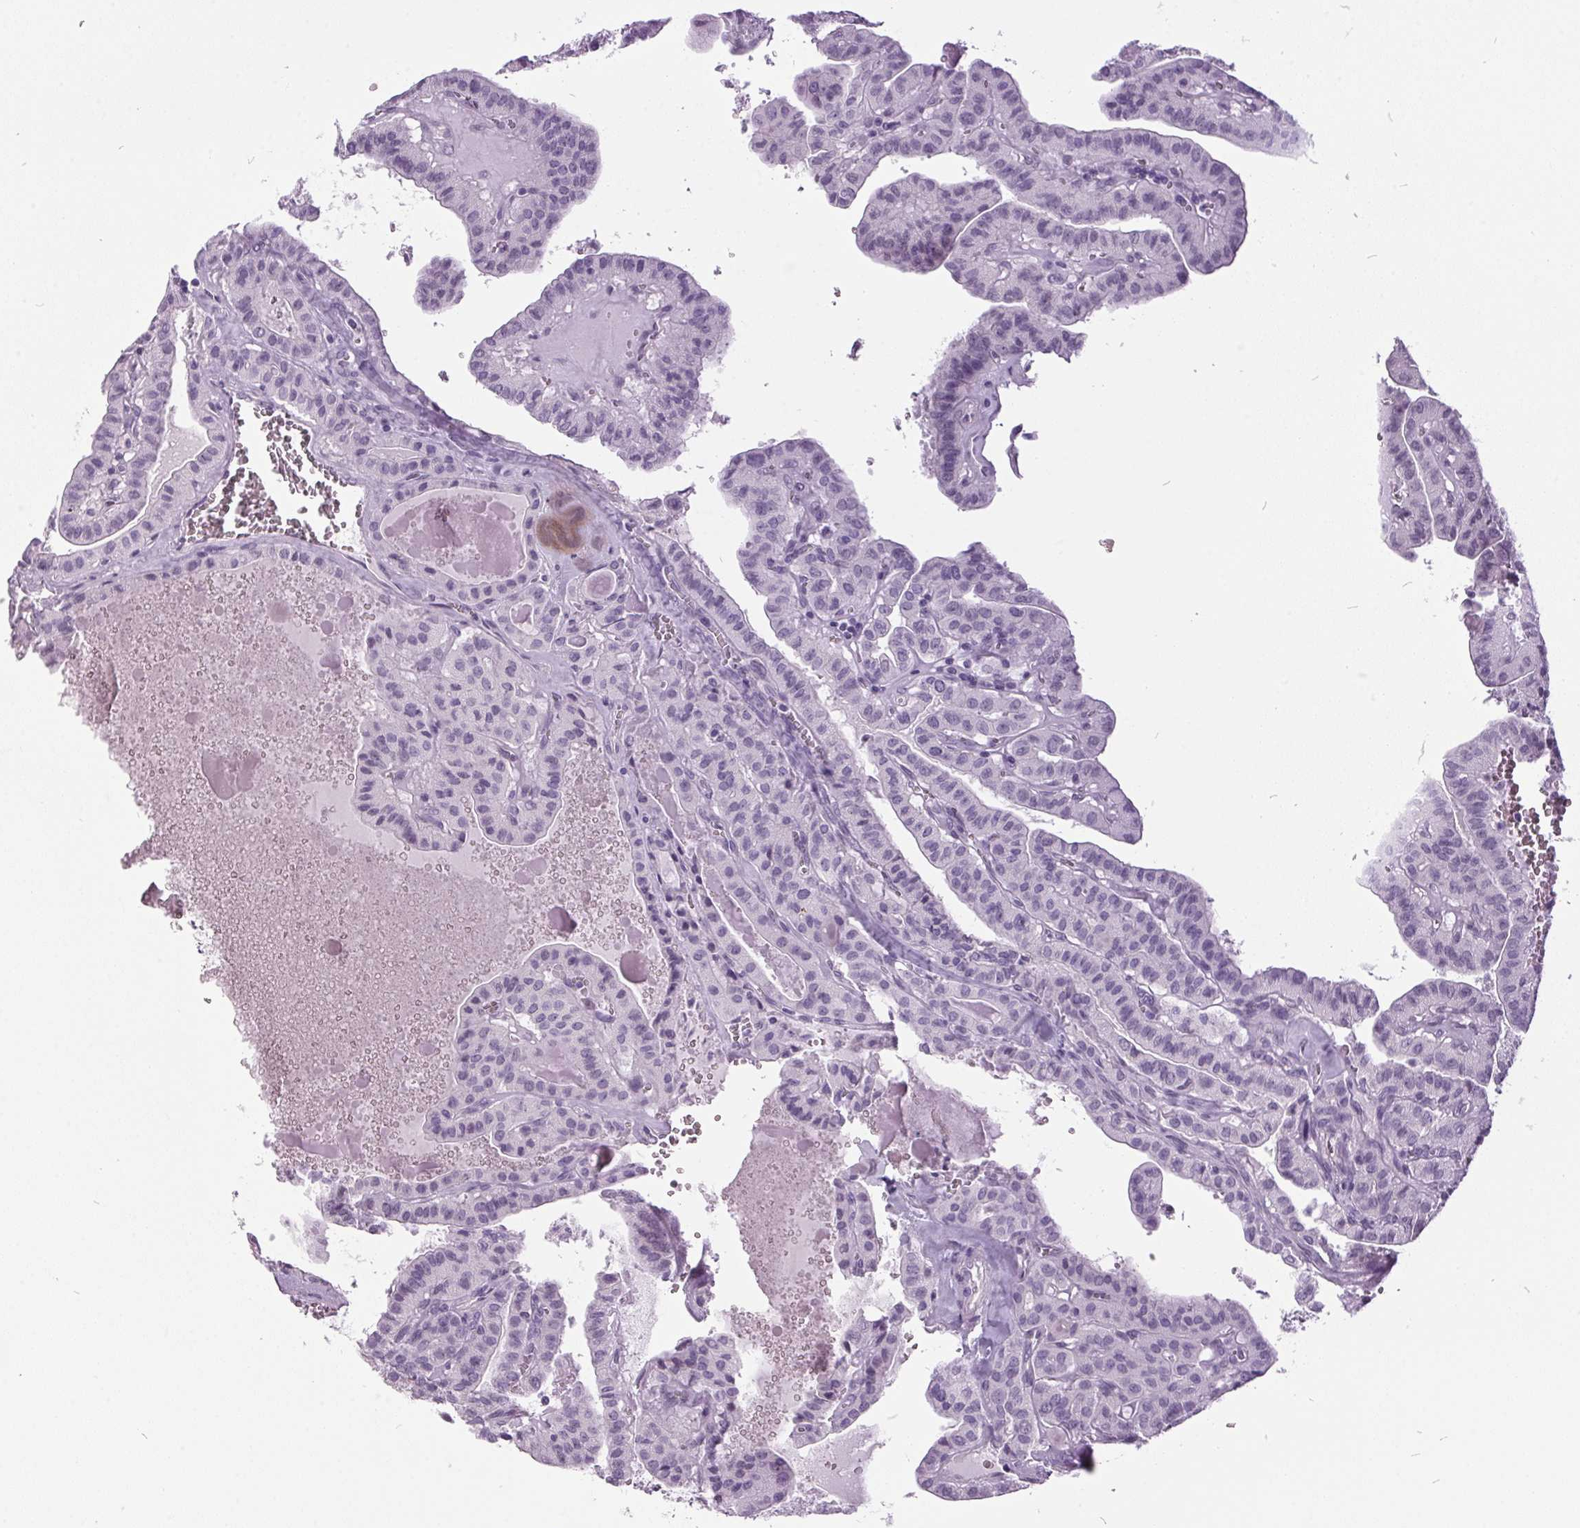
{"staining": {"intensity": "negative", "quantity": "none", "location": "none"}, "tissue": "thyroid cancer", "cell_type": "Tumor cells", "image_type": "cancer", "snomed": [{"axis": "morphology", "description": "Papillary adenocarcinoma, NOS"}, {"axis": "topography", "description": "Thyroid gland"}], "caption": "Immunohistochemistry (IHC) histopathology image of neoplastic tissue: thyroid cancer stained with DAB (3,3'-diaminobenzidine) displays no significant protein staining in tumor cells.", "gene": "ODAD2", "patient": {"sex": "male", "age": 52}}